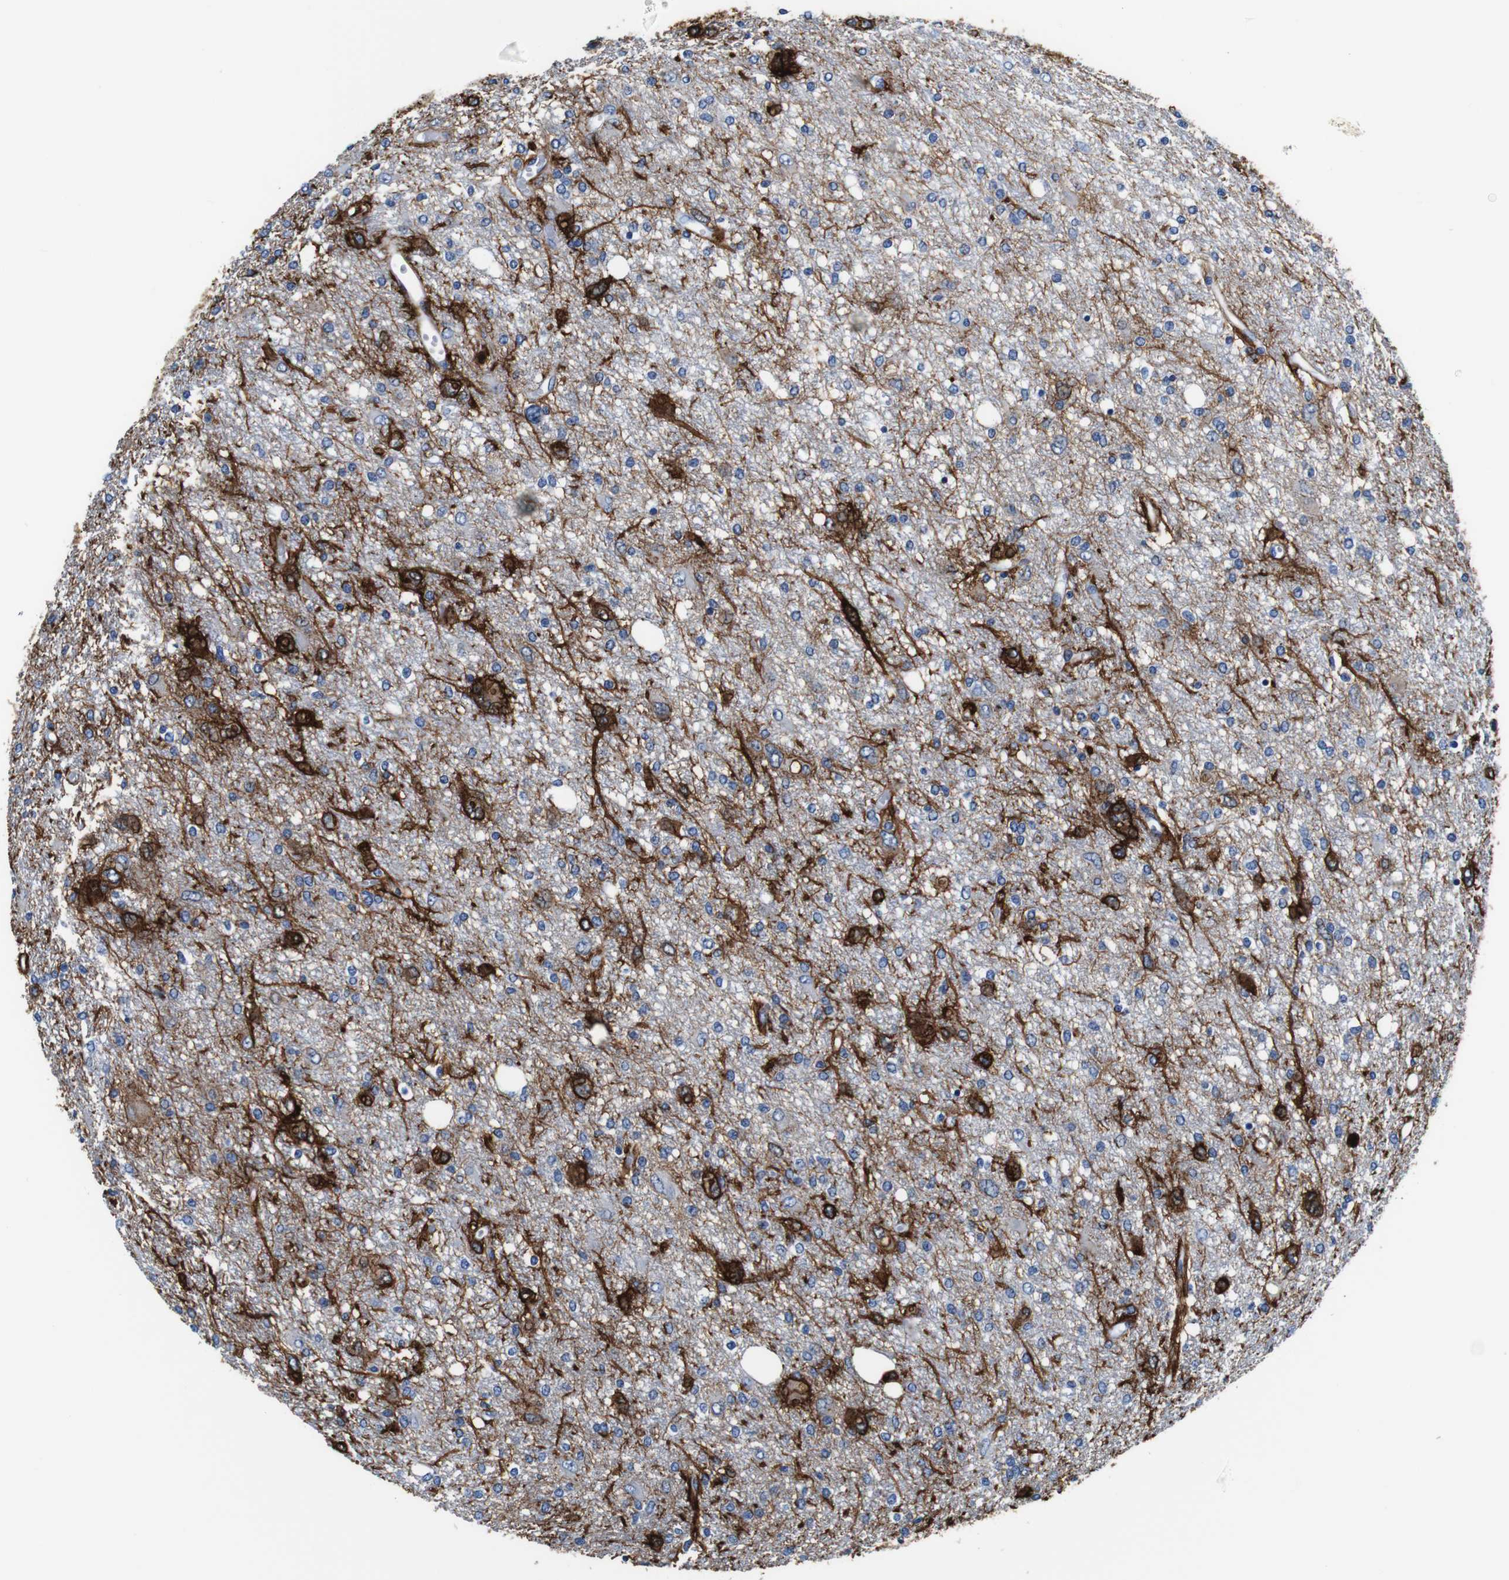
{"staining": {"intensity": "strong", "quantity": "<25%", "location": "cytoplasmic/membranous"}, "tissue": "glioma", "cell_type": "Tumor cells", "image_type": "cancer", "snomed": [{"axis": "morphology", "description": "Glioma, malignant, High grade"}, {"axis": "topography", "description": "Brain"}], "caption": "There is medium levels of strong cytoplasmic/membranous positivity in tumor cells of glioma, as demonstrated by immunohistochemical staining (brown color).", "gene": "ANXA1", "patient": {"sex": "female", "age": 59}}